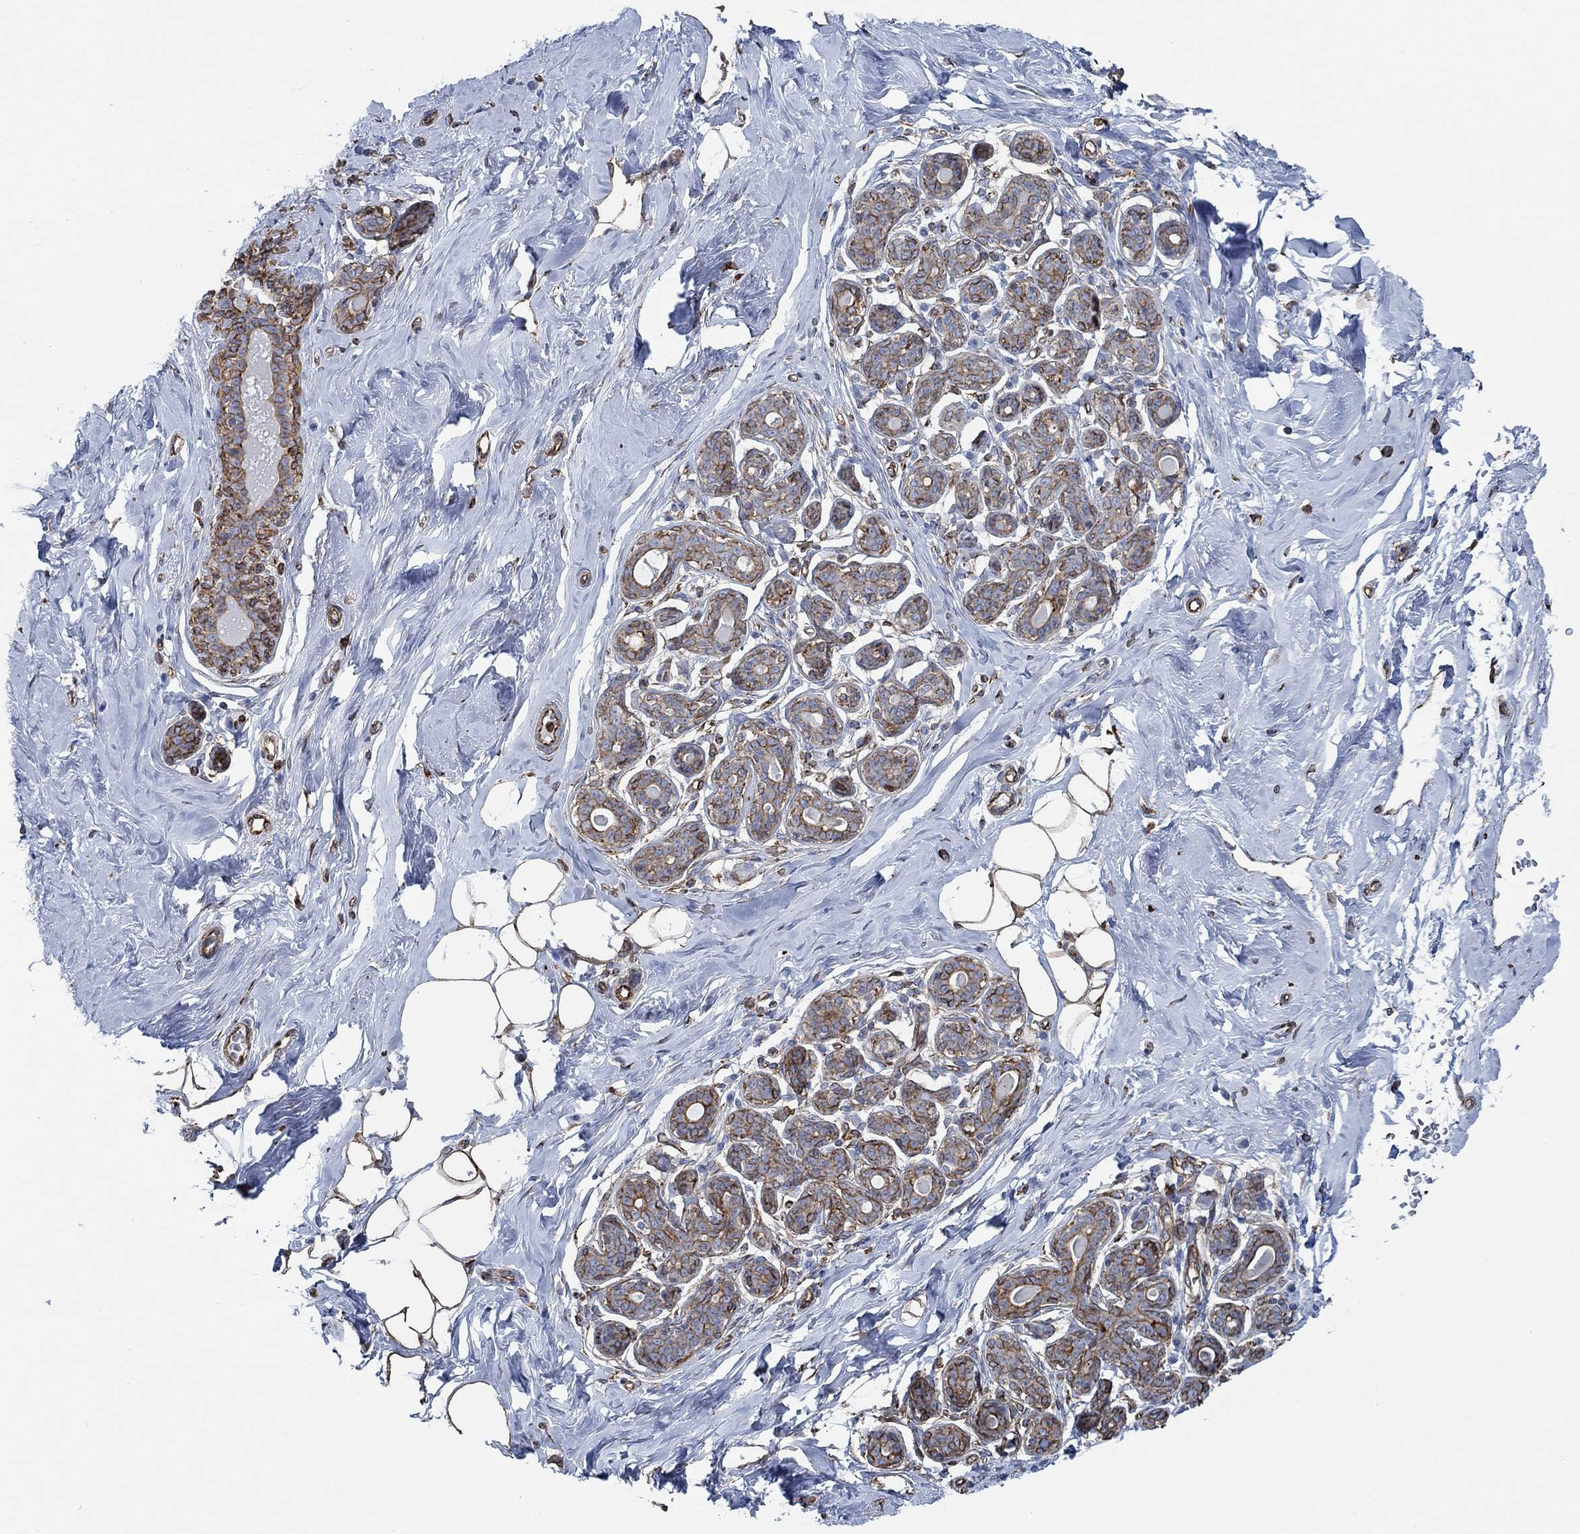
{"staining": {"intensity": "weak", "quantity": "<25%", "location": "cytoplasmic/membranous"}, "tissue": "breast", "cell_type": "Adipocytes", "image_type": "normal", "snomed": [{"axis": "morphology", "description": "Normal tissue, NOS"}, {"axis": "topography", "description": "Skin"}, {"axis": "topography", "description": "Breast"}], "caption": "Adipocytes are negative for brown protein staining in unremarkable breast. The staining was performed using DAB (3,3'-diaminobenzidine) to visualize the protein expression in brown, while the nuclei were stained in blue with hematoxylin (Magnification: 20x).", "gene": "STC2", "patient": {"sex": "female", "age": 43}}